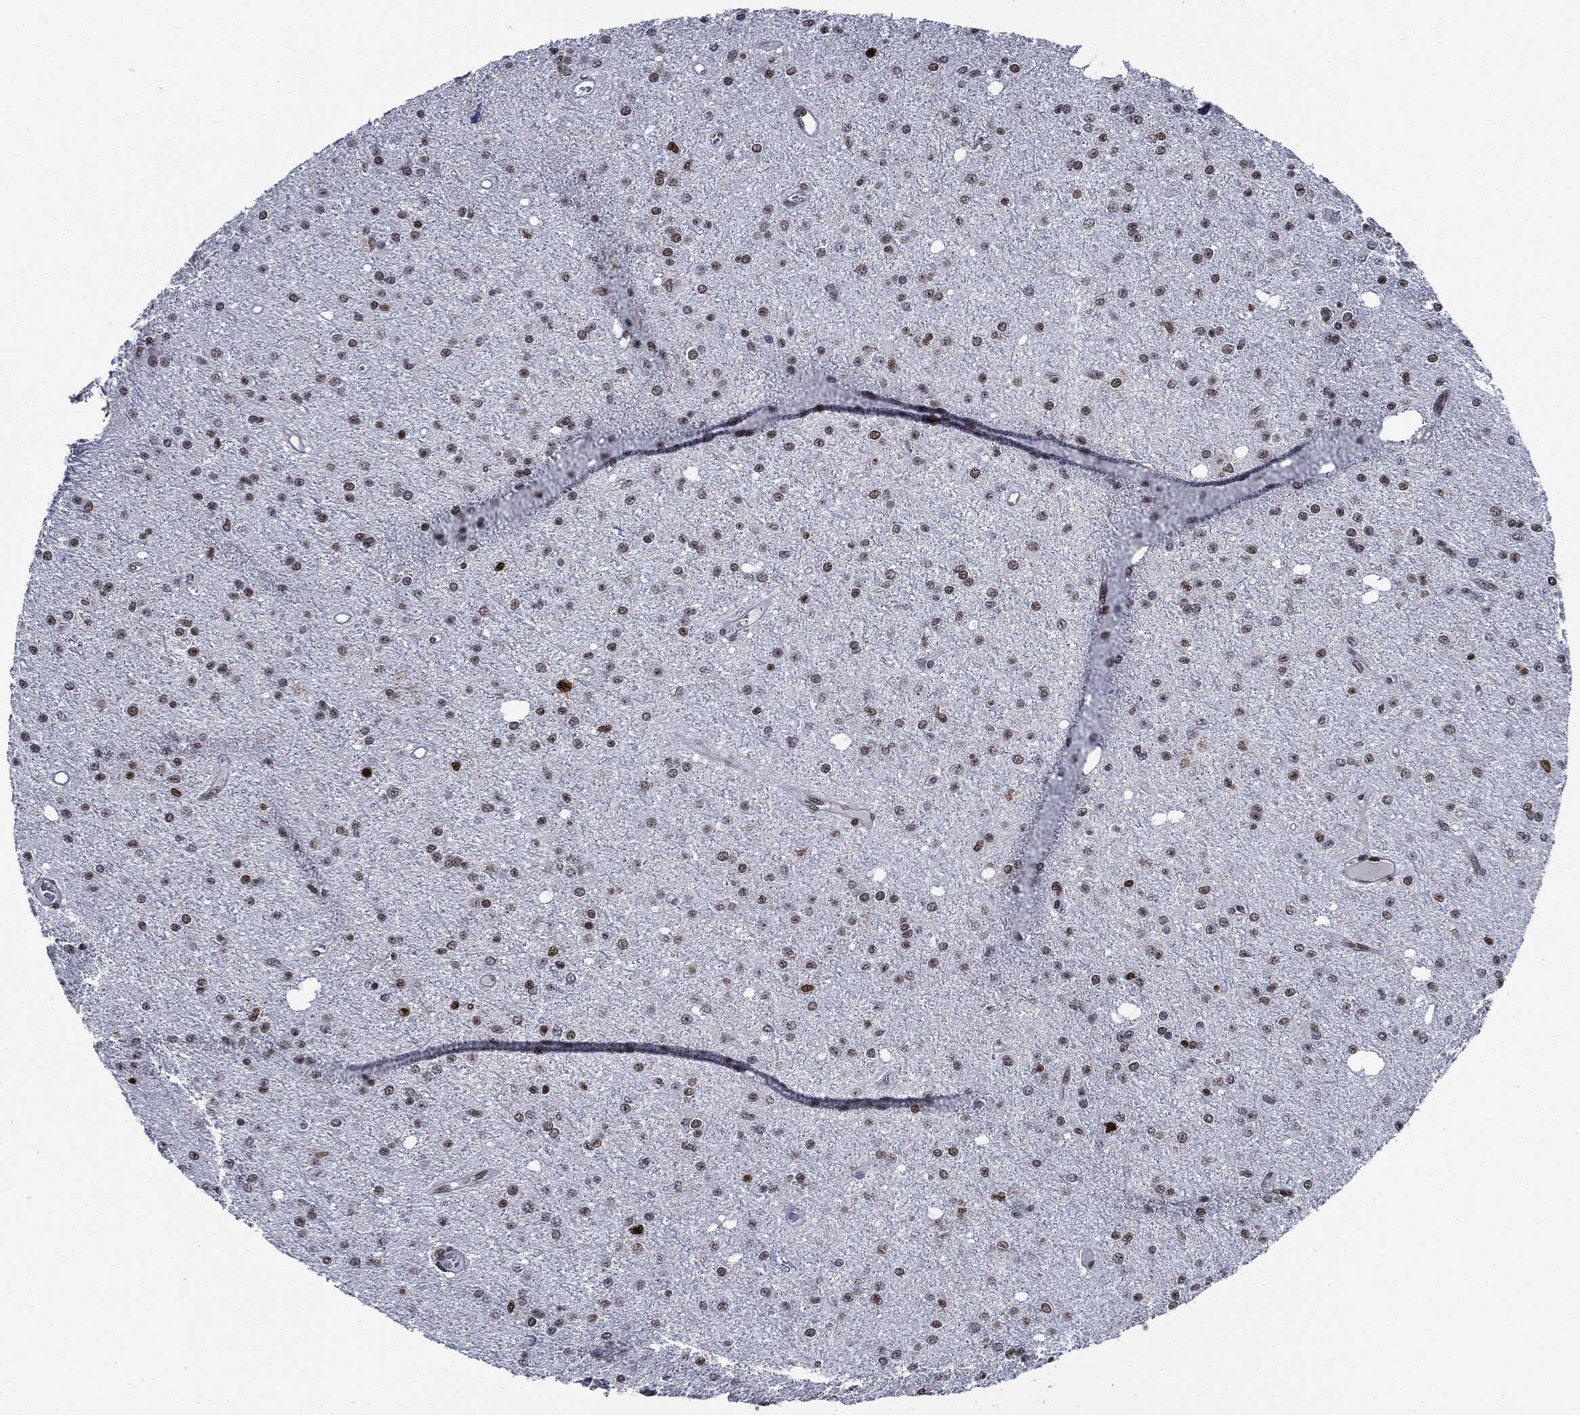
{"staining": {"intensity": "moderate", "quantity": "<25%", "location": "nuclear"}, "tissue": "glioma", "cell_type": "Tumor cells", "image_type": "cancer", "snomed": [{"axis": "morphology", "description": "Glioma, malignant, Low grade"}, {"axis": "topography", "description": "Brain"}], "caption": "Glioma stained with a protein marker exhibits moderate staining in tumor cells.", "gene": "PCNA", "patient": {"sex": "male", "age": 27}}